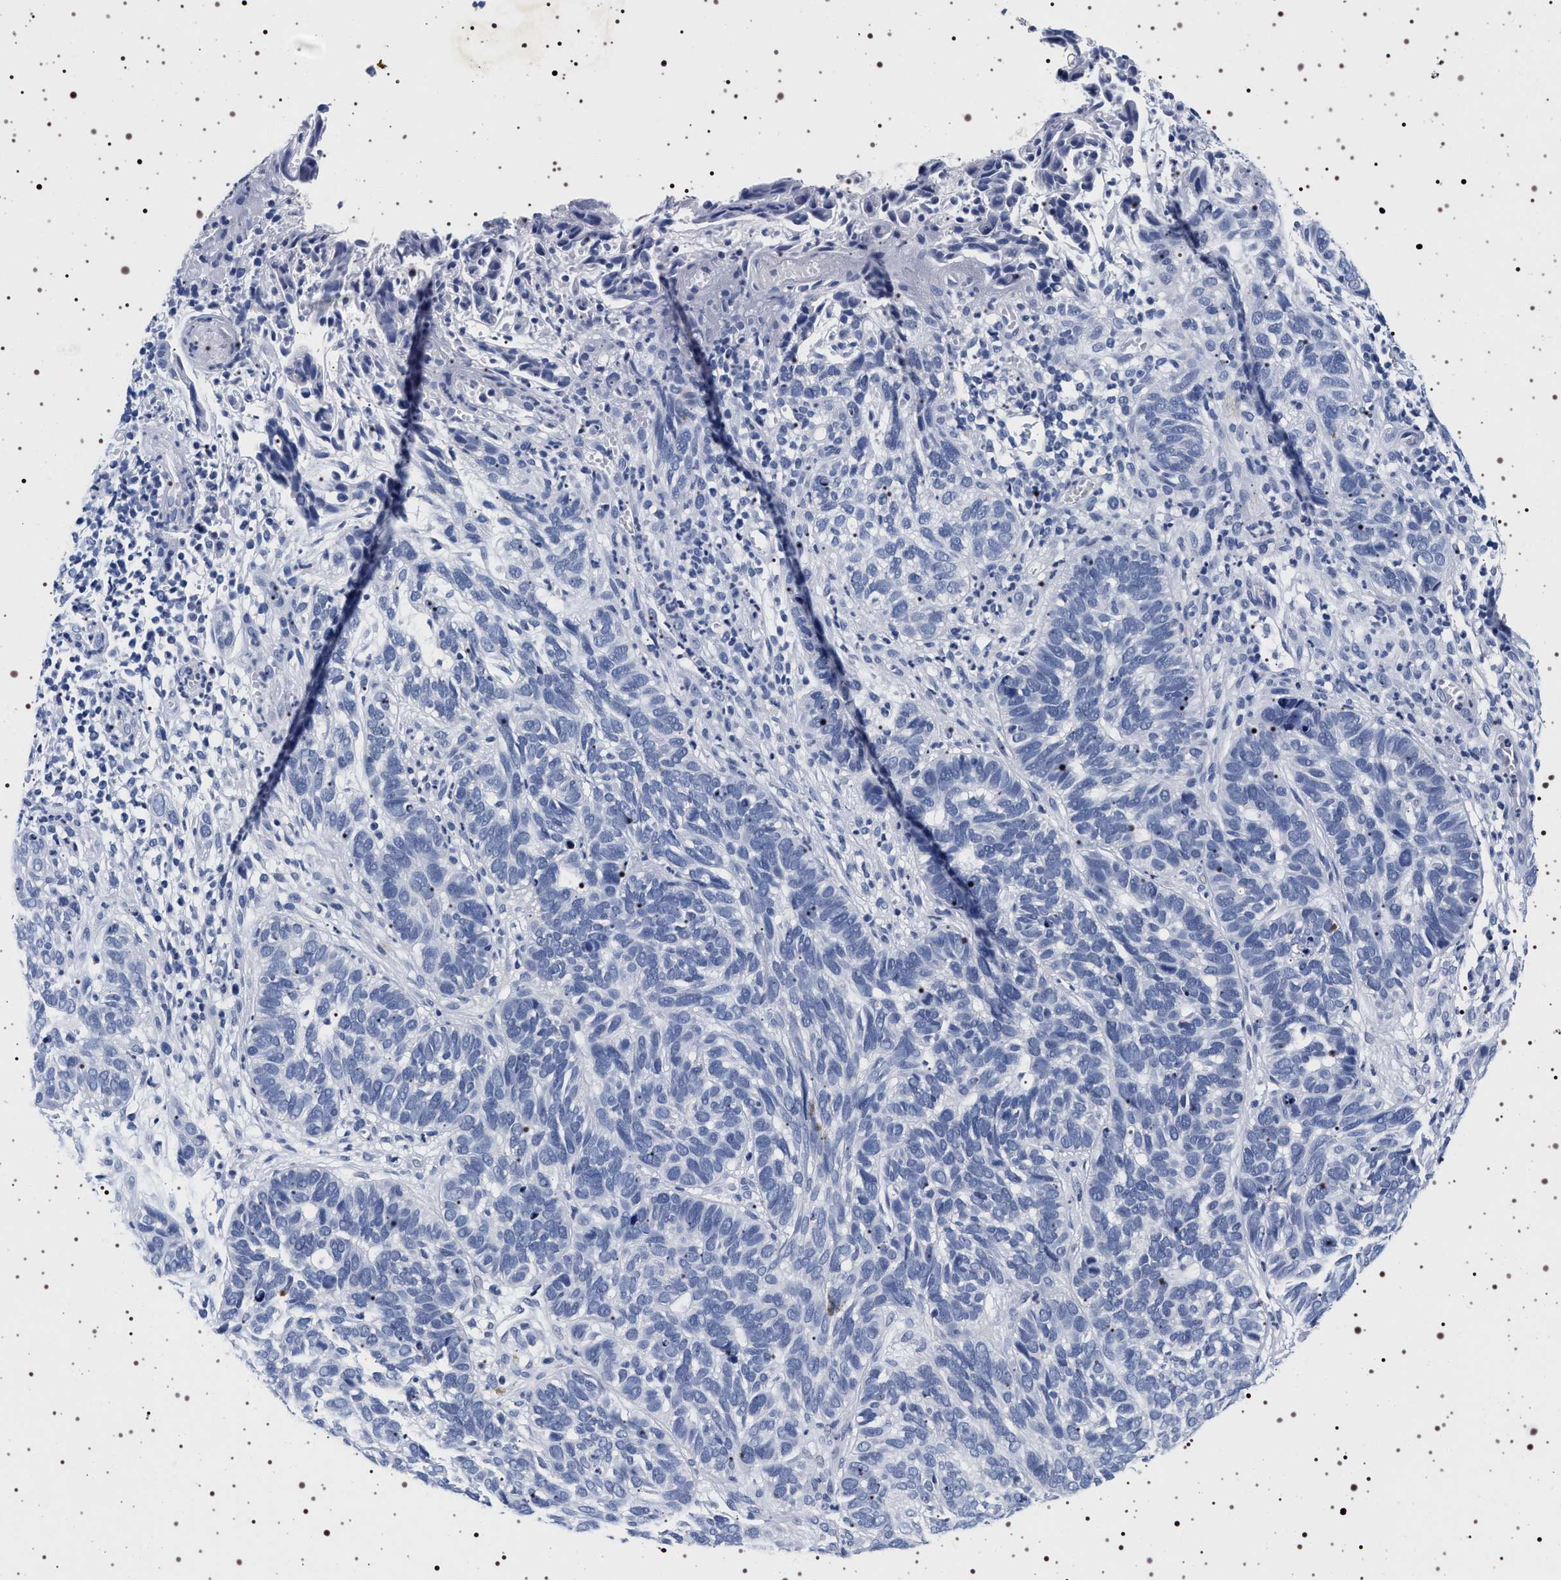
{"staining": {"intensity": "negative", "quantity": "none", "location": "none"}, "tissue": "skin cancer", "cell_type": "Tumor cells", "image_type": "cancer", "snomed": [{"axis": "morphology", "description": "Basal cell carcinoma"}, {"axis": "topography", "description": "Skin"}], "caption": "The photomicrograph demonstrates no staining of tumor cells in skin cancer (basal cell carcinoma).", "gene": "SYN1", "patient": {"sex": "male", "age": 87}}